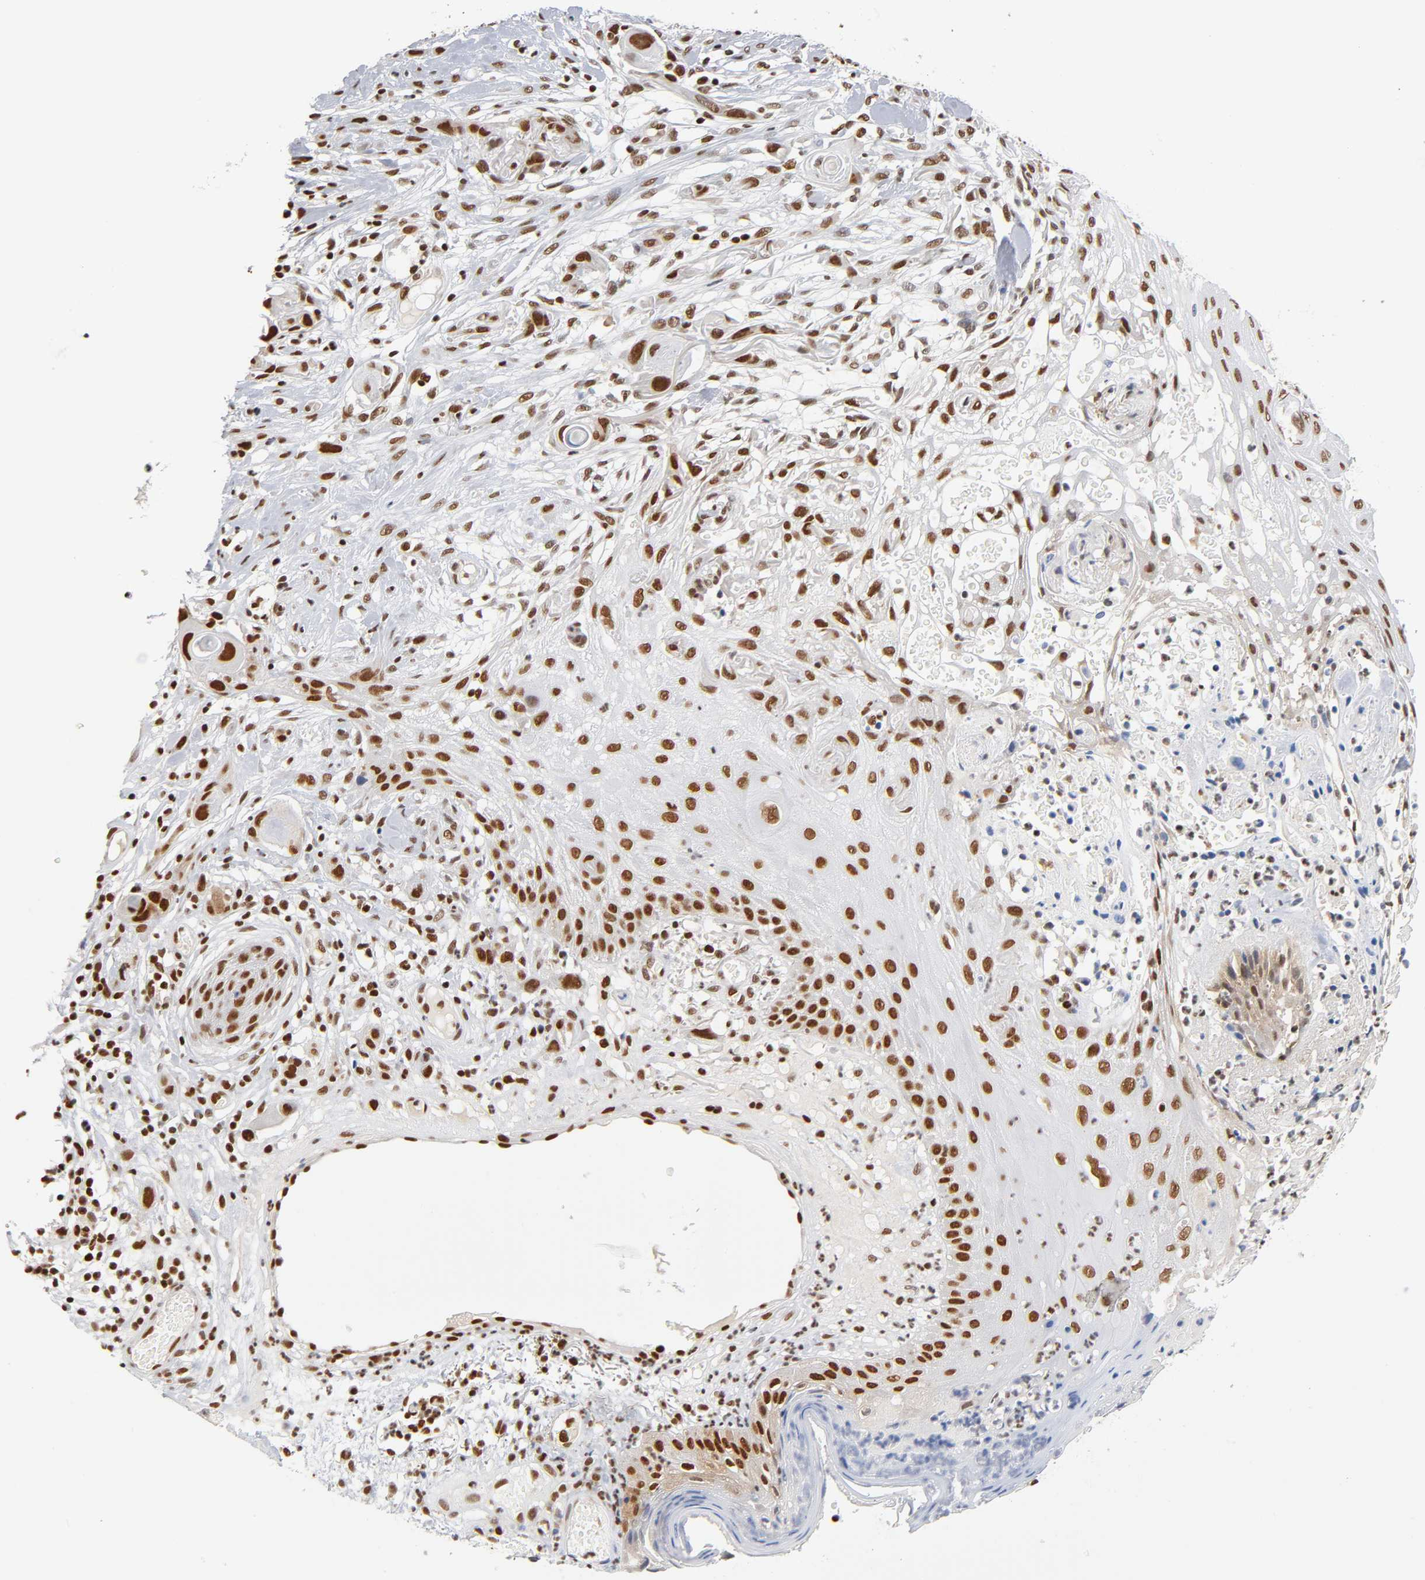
{"staining": {"intensity": "strong", "quantity": ">75%", "location": "nuclear"}, "tissue": "skin cancer", "cell_type": "Tumor cells", "image_type": "cancer", "snomed": [{"axis": "morphology", "description": "Normal tissue, NOS"}, {"axis": "morphology", "description": "Squamous cell carcinoma, NOS"}, {"axis": "topography", "description": "Skin"}], "caption": "Skin cancer was stained to show a protein in brown. There is high levels of strong nuclear staining in about >75% of tumor cells.", "gene": "ILKAP", "patient": {"sex": "female", "age": 59}}